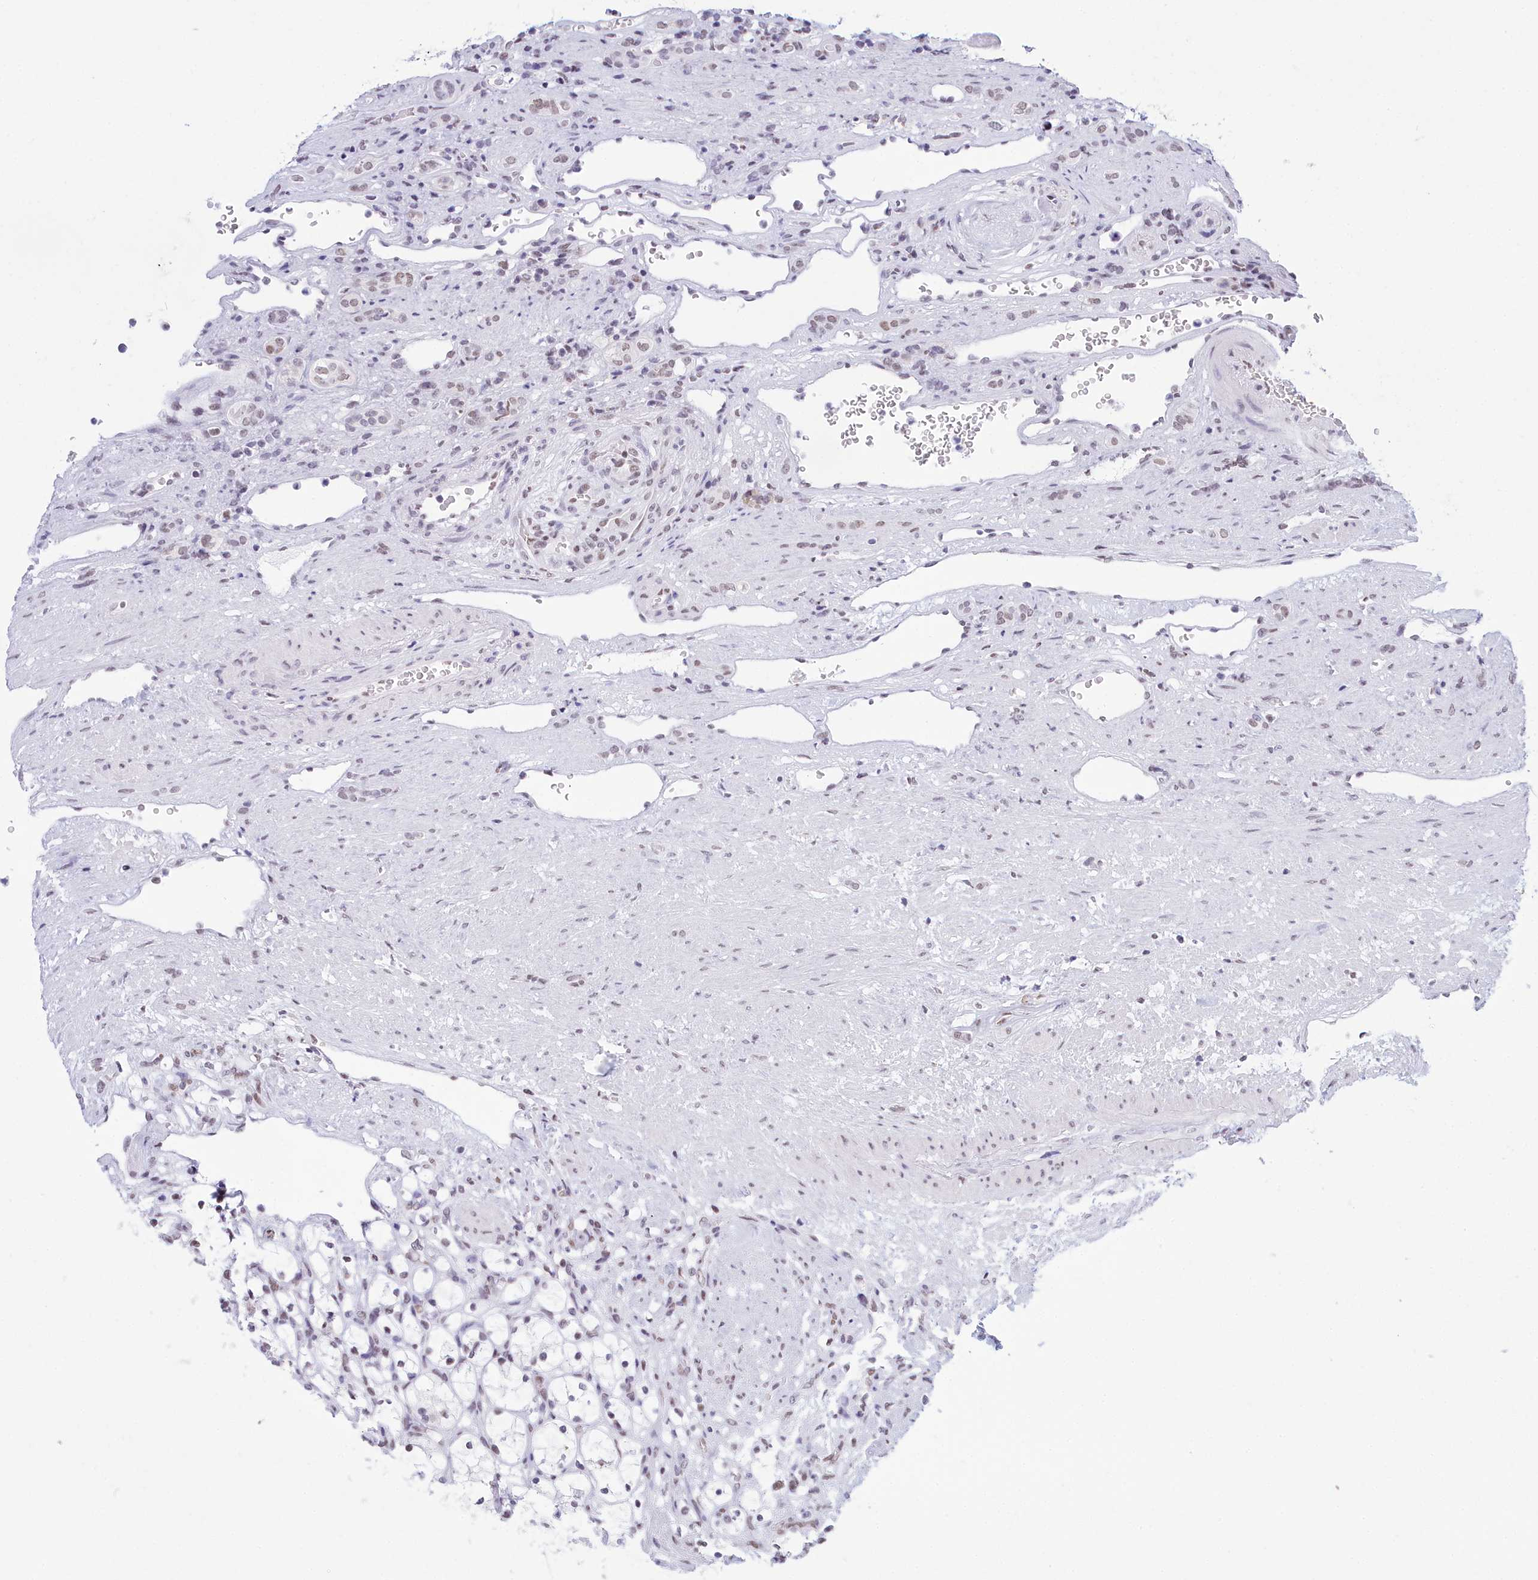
{"staining": {"intensity": "weak", "quantity": "<25%", "location": "nuclear"}, "tissue": "renal cancer", "cell_type": "Tumor cells", "image_type": "cancer", "snomed": [{"axis": "morphology", "description": "Adenocarcinoma, NOS"}, {"axis": "topography", "description": "Kidney"}], "caption": "This is an immunohistochemistry image of human renal cancer (adenocarcinoma). There is no staining in tumor cells.", "gene": "CDC26", "patient": {"sex": "female", "age": 69}}